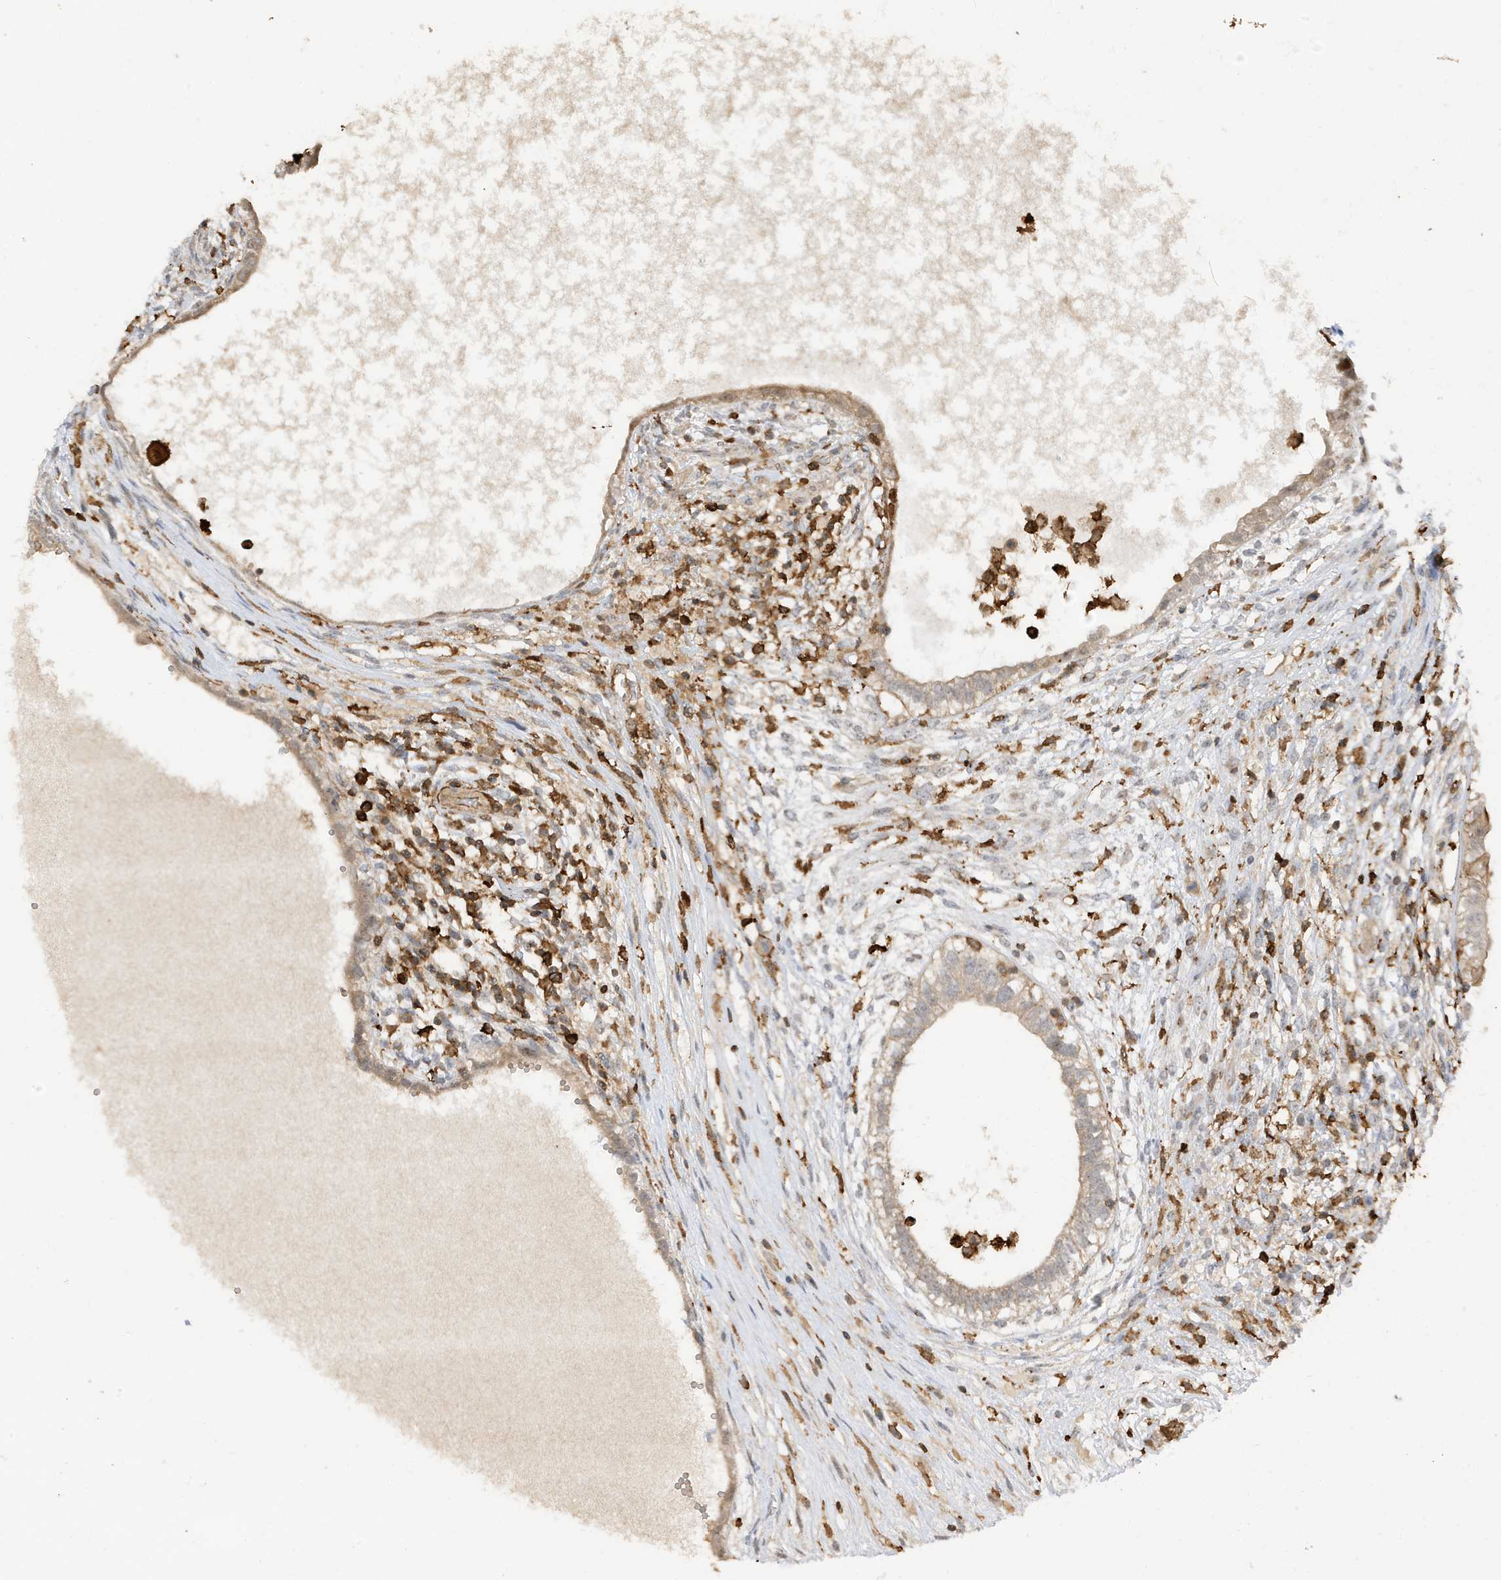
{"staining": {"intensity": "weak", "quantity": "<25%", "location": "cytoplasmic/membranous"}, "tissue": "testis cancer", "cell_type": "Tumor cells", "image_type": "cancer", "snomed": [{"axis": "morphology", "description": "Carcinoma, Embryonal, NOS"}, {"axis": "topography", "description": "Testis"}], "caption": "An image of human testis embryonal carcinoma is negative for staining in tumor cells.", "gene": "PHACTR2", "patient": {"sex": "male", "age": 26}}